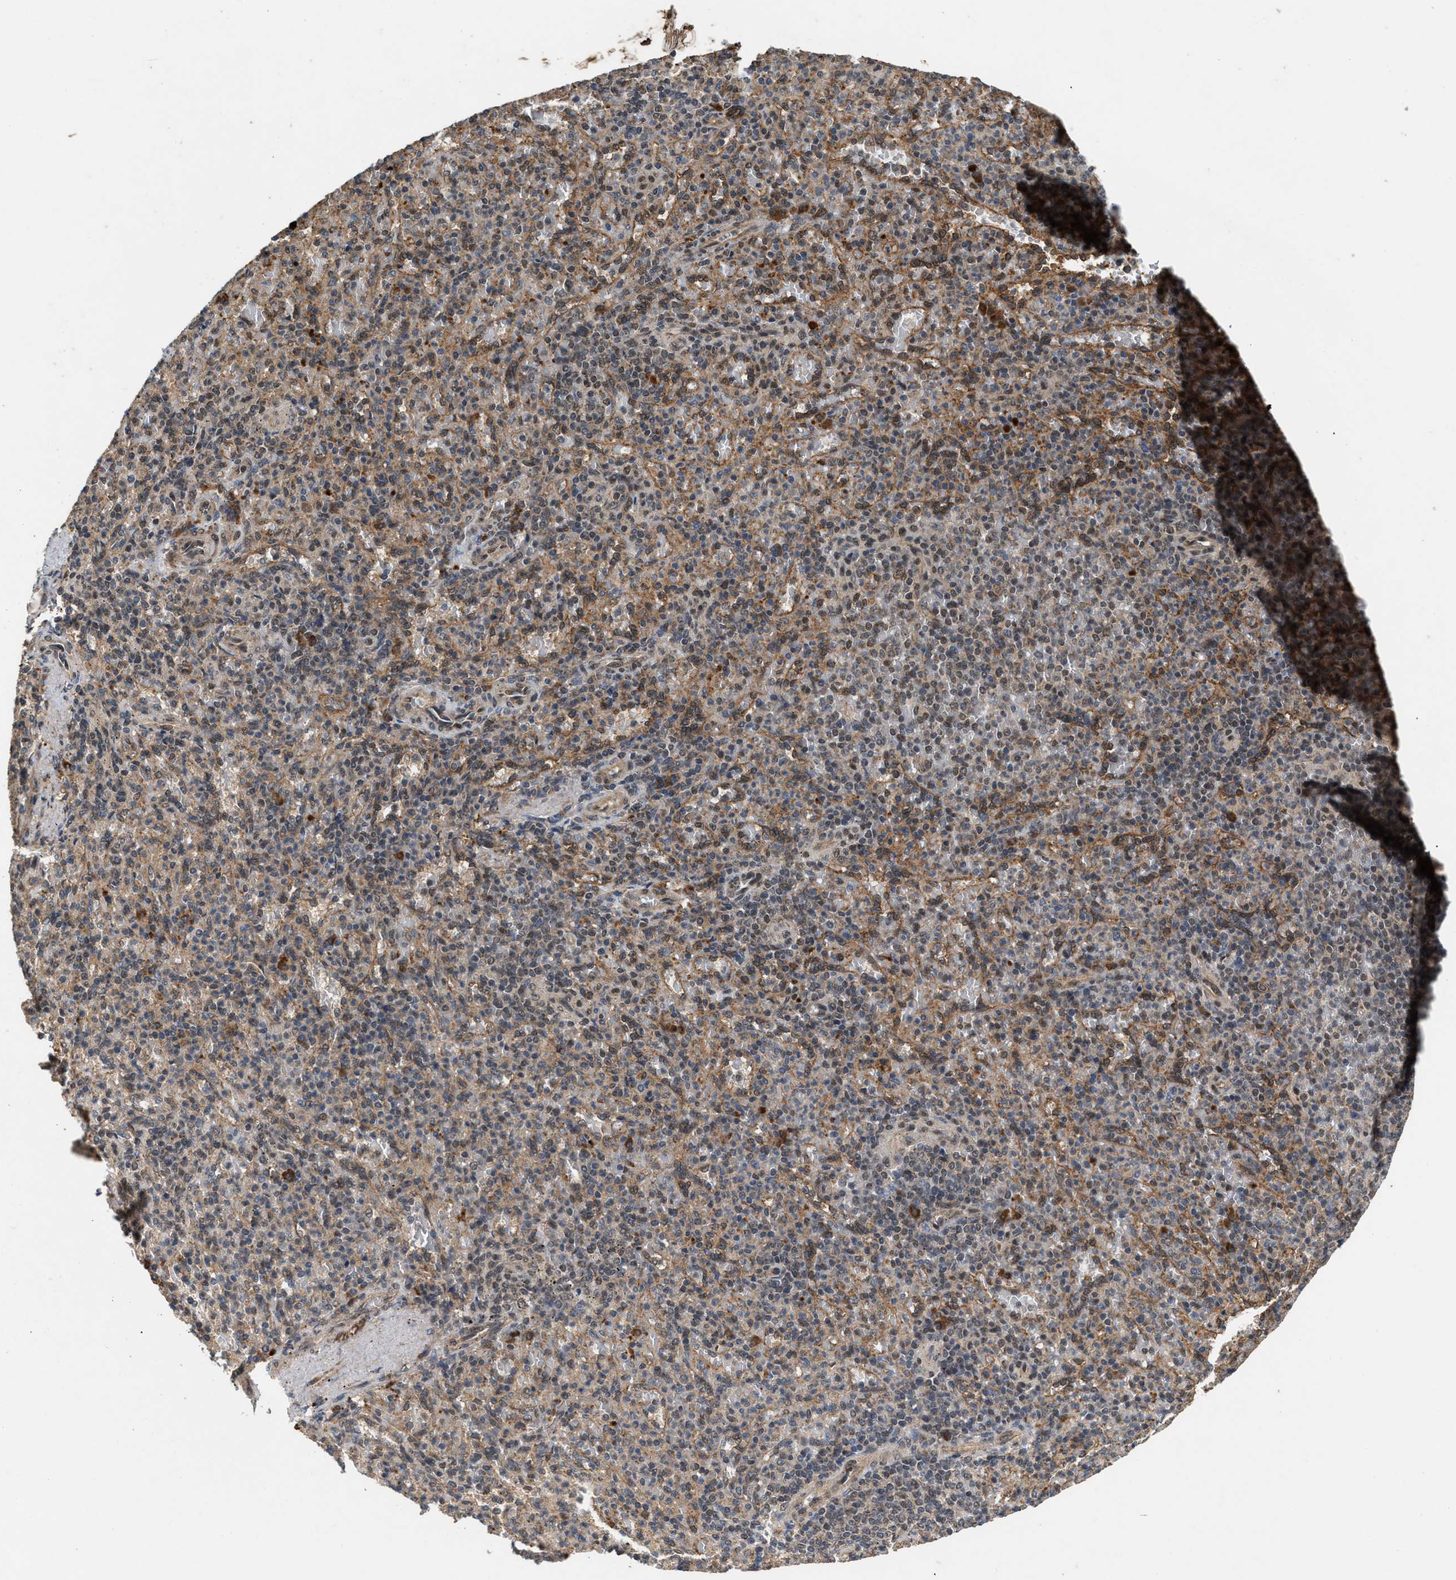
{"staining": {"intensity": "weak", "quantity": "25%-75%", "location": "nuclear"}, "tissue": "spleen", "cell_type": "Cells in red pulp", "image_type": "normal", "snomed": [{"axis": "morphology", "description": "Normal tissue, NOS"}, {"axis": "topography", "description": "Spleen"}], "caption": "Spleen stained with a brown dye demonstrates weak nuclear positive staining in approximately 25%-75% of cells in red pulp.", "gene": "RUSC2", "patient": {"sex": "female", "age": 74}}